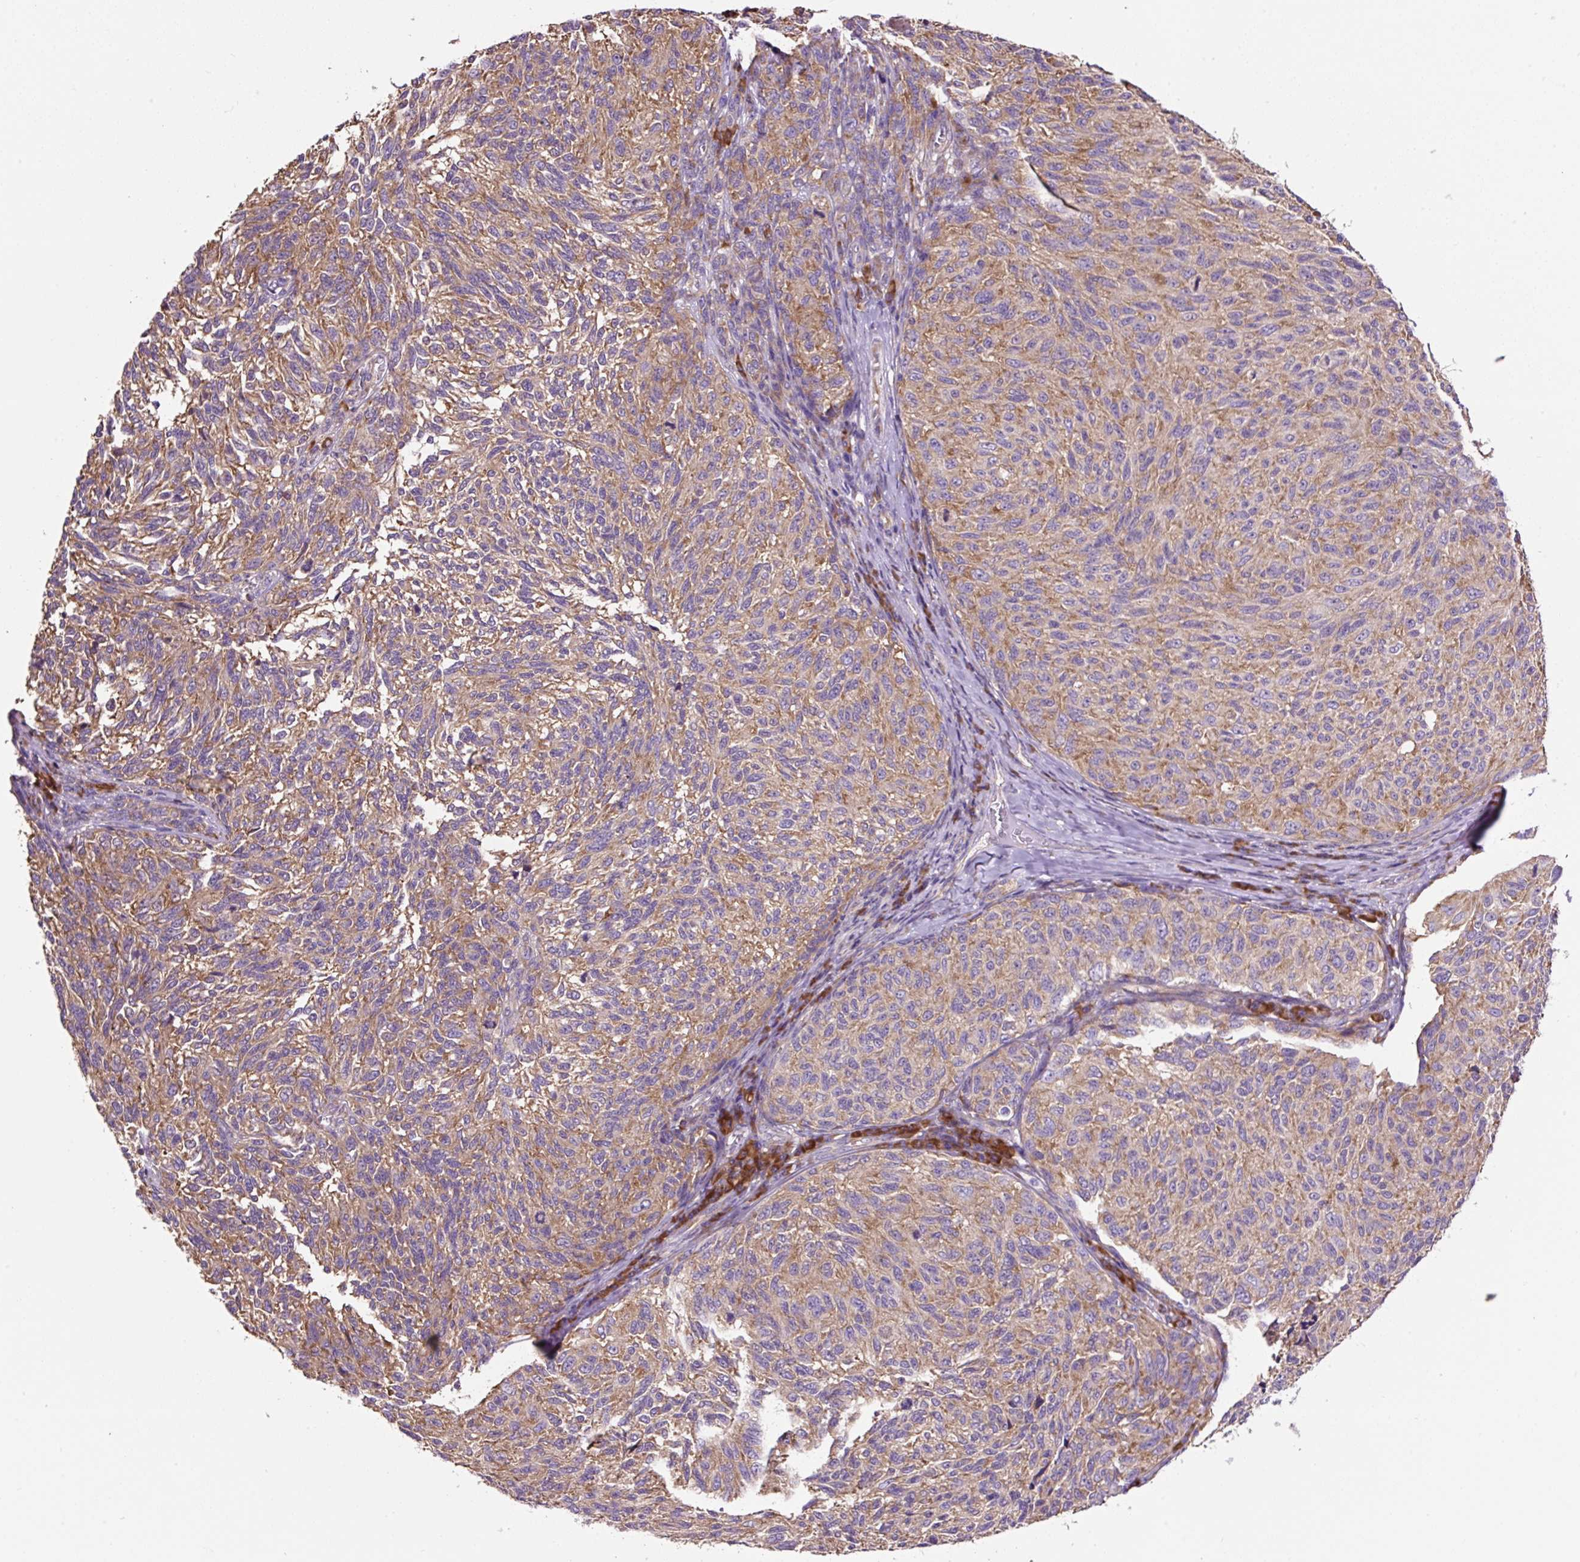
{"staining": {"intensity": "weak", "quantity": "25%-75%", "location": "cytoplasmic/membranous"}, "tissue": "melanoma", "cell_type": "Tumor cells", "image_type": "cancer", "snomed": [{"axis": "morphology", "description": "Malignant melanoma, NOS"}, {"axis": "topography", "description": "Skin"}], "caption": "Immunohistochemical staining of human malignant melanoma demonstrates weak cytoplasmic/membranous protein expression in about 25%-75% of tumor cells. The protein of interest is stained brown, and the nuclei are stained in blue (DAB IHC with brightfield microscopy, high magnification).", "gene": "RPS23", "patient": {"sex": "female", "age": 73}}